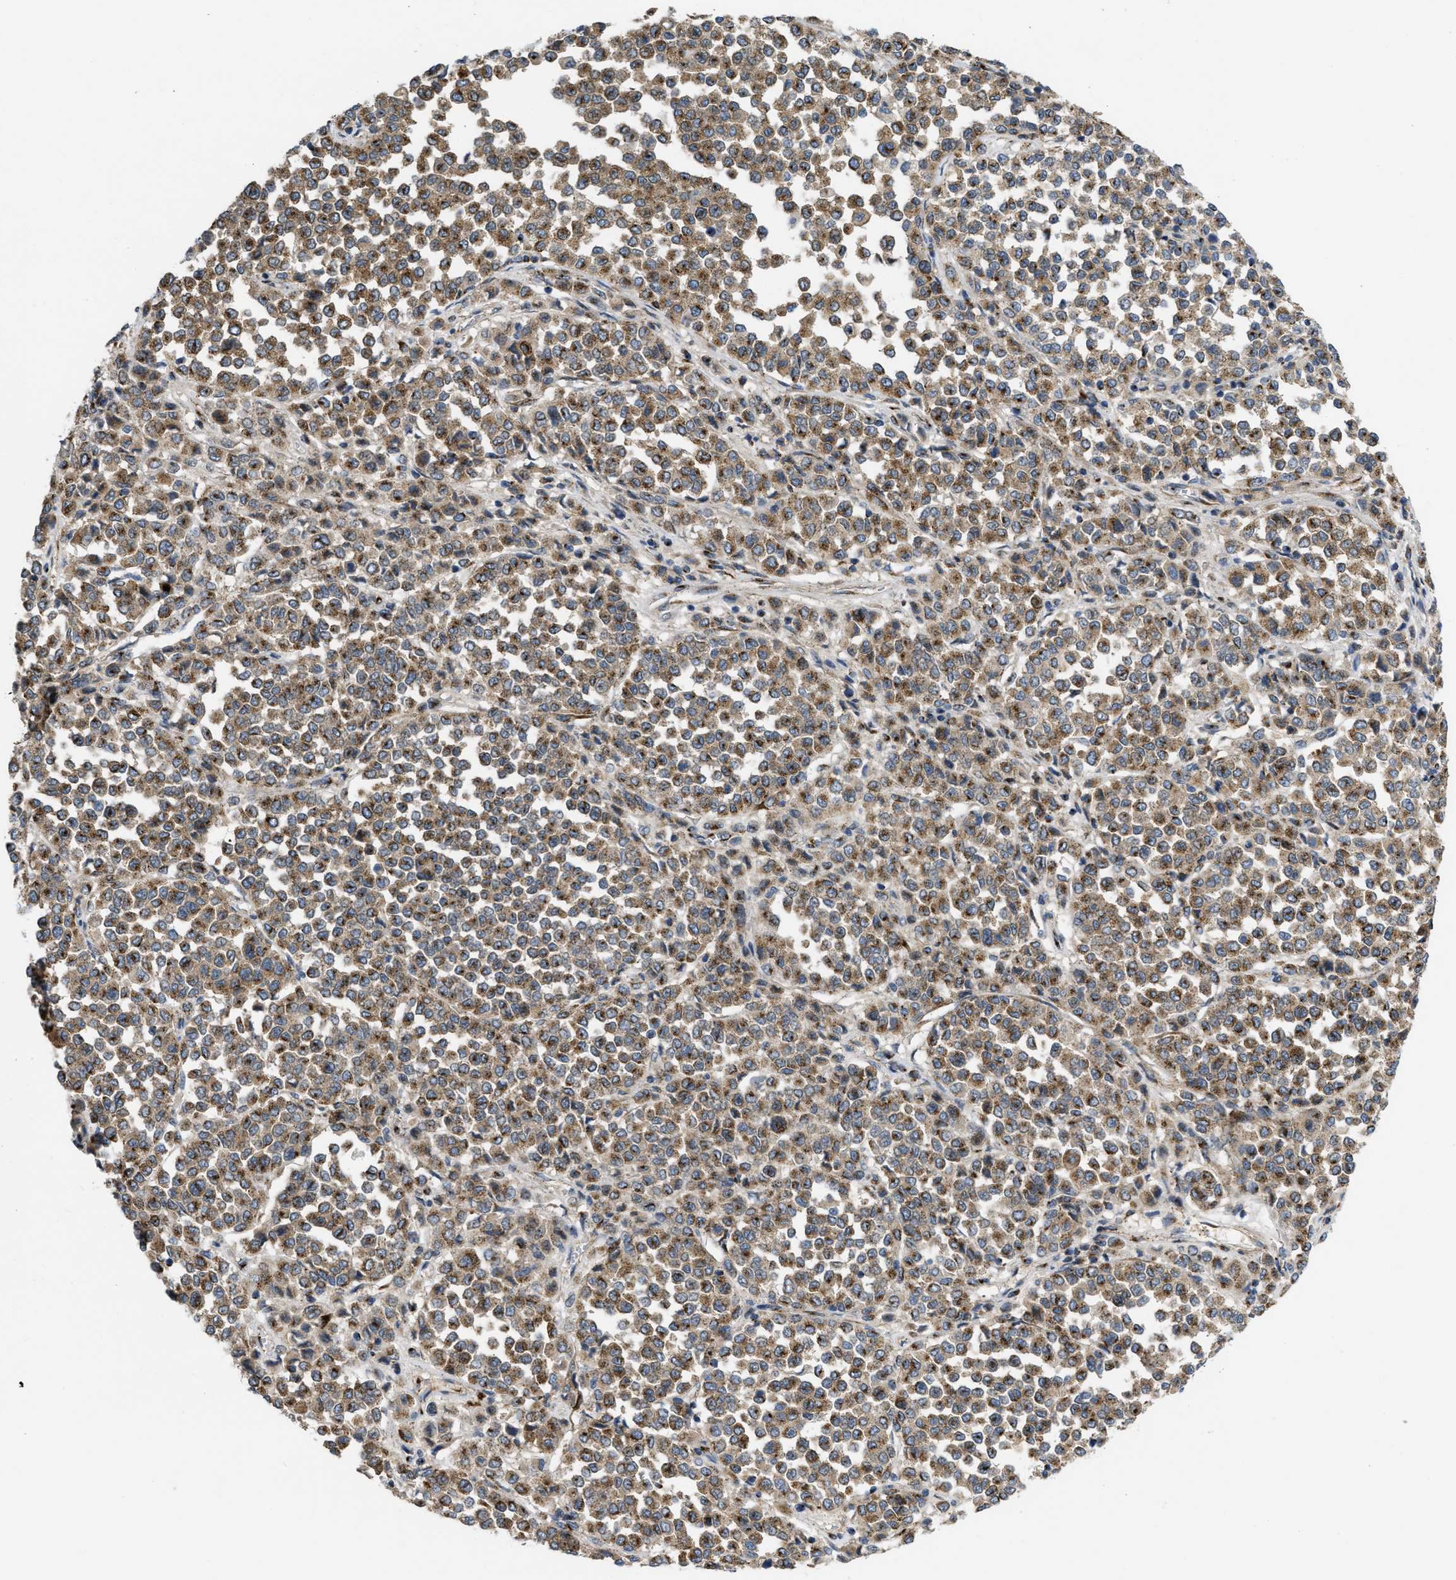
{"staining": {"intensity": "moderate", "quantity": ">75%", "location": "cytoplasmic/membranous"}, "tissue": "melanoma", "cell_type": "Tumor cells", "image_type": "cancer", "snomed": [{"axis": "morphology", "description": "Malignant melanoma, Metastatic site"}, {"axis": "topography", "description": "Pancreas"}], "caption": "A high-resolution micrograph shows immunohistochemistry staining of malignant melanoma (metastatic site), which demonstrates moderate cytoplasmic/membranous staining in about >75% of tumor cells. The protein is shown in brown color, while the nuclei are stained blue.", "gene": "ZNF70", "patient": {"sex": "female", "age": 30}}